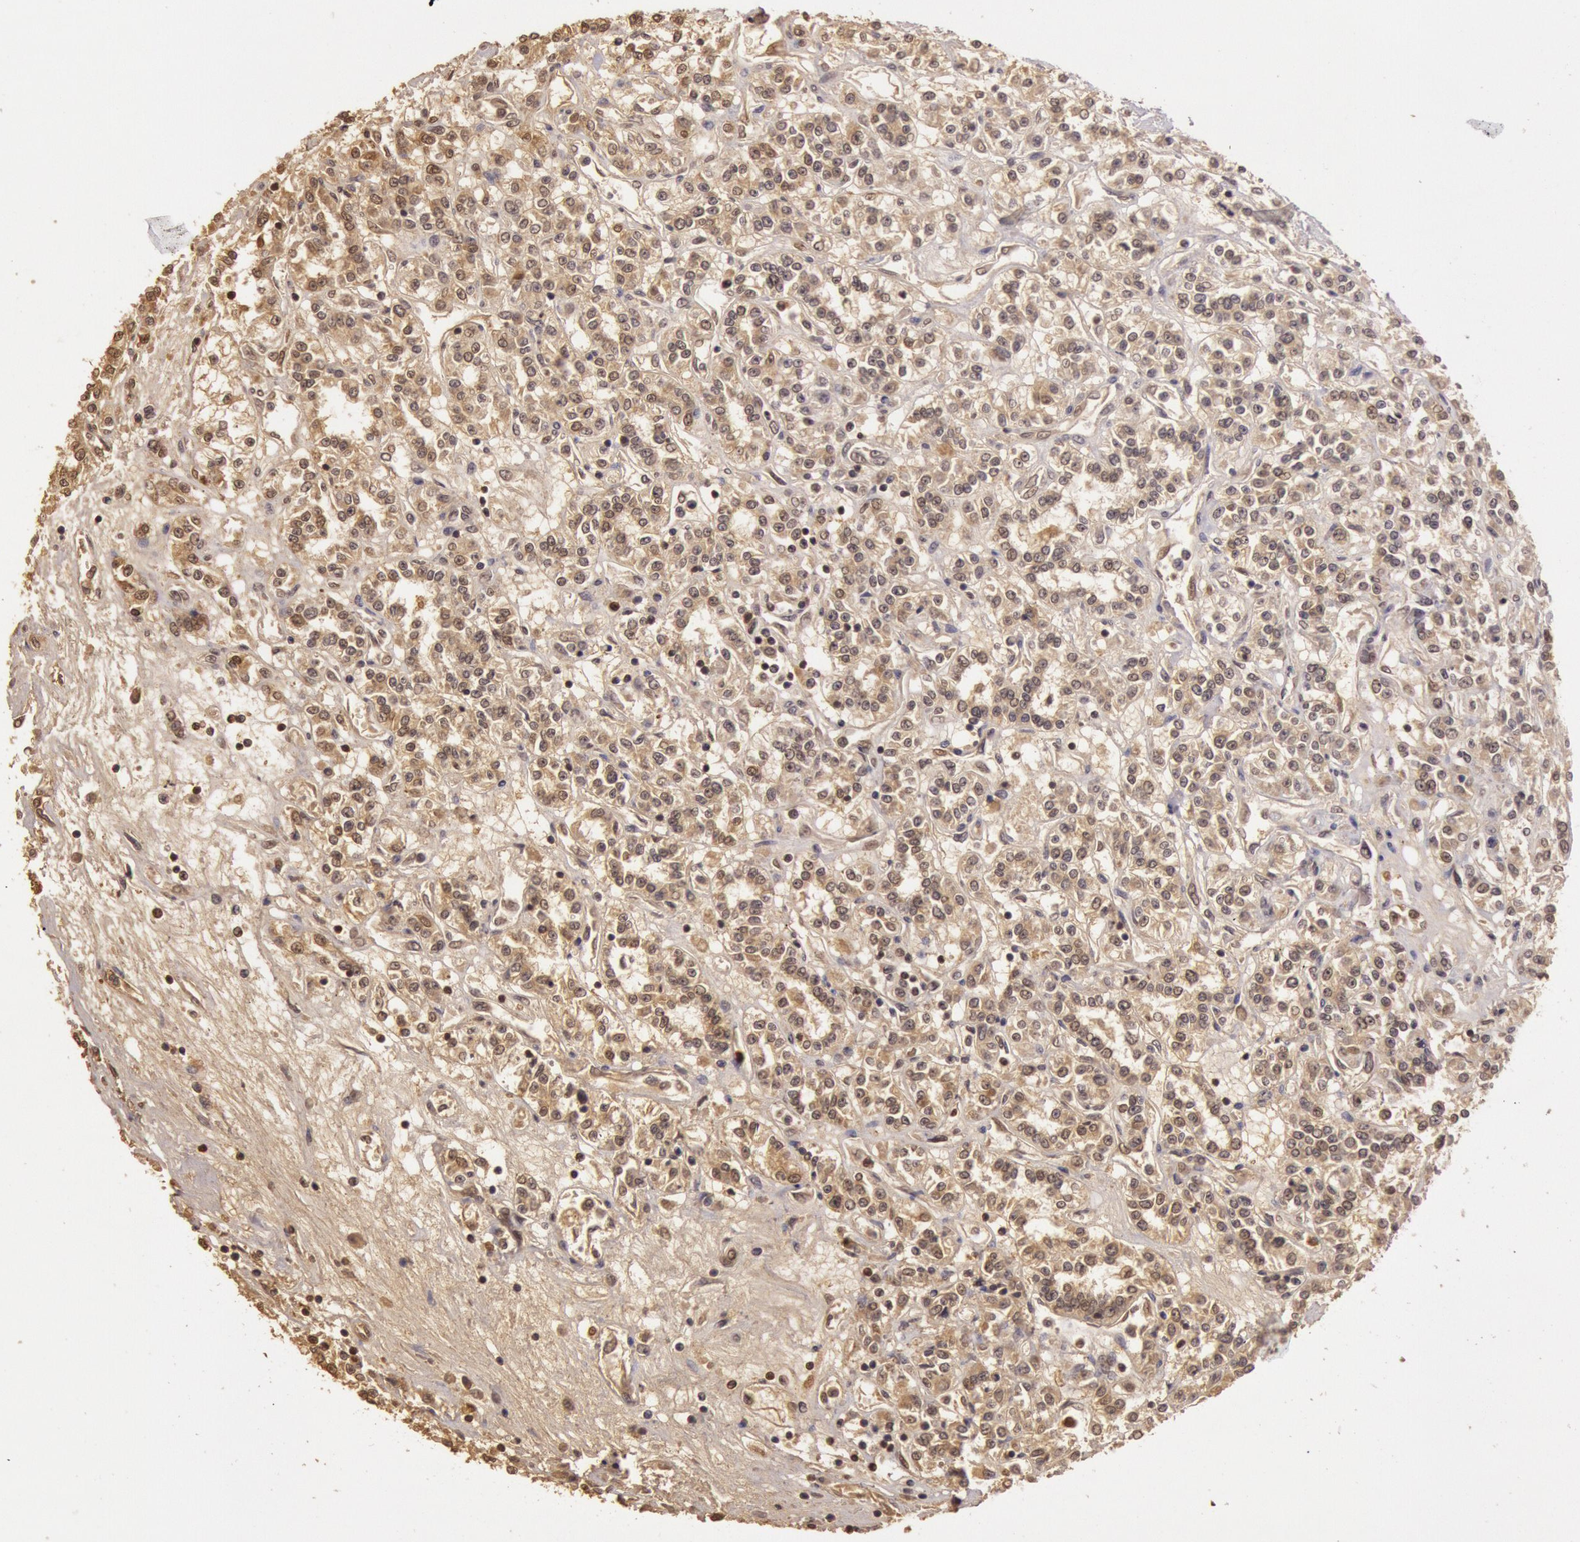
{"staining": {"intensity": "weak", "quantity": ">75%", "location": "cytoplasmic/membranous,nuclear"}, "tissue": "renal cancer", "cell_type": "Tumor cells", "image_type": "cancer", "snomed": [{"axis": "morphology", "description": "Adenocarcinoma, NOS"}, {"axis": "topography", "description": "Kidney"}], "caption": "Immunohistochemistry of human adenocarcinoma (renal) shows low levels of weak cytoplasmic/membranous and nuclear positivity in about >75% of tumor cells.", "gene": "SOD1", "patient": {"sex": "female", "age": 76}}